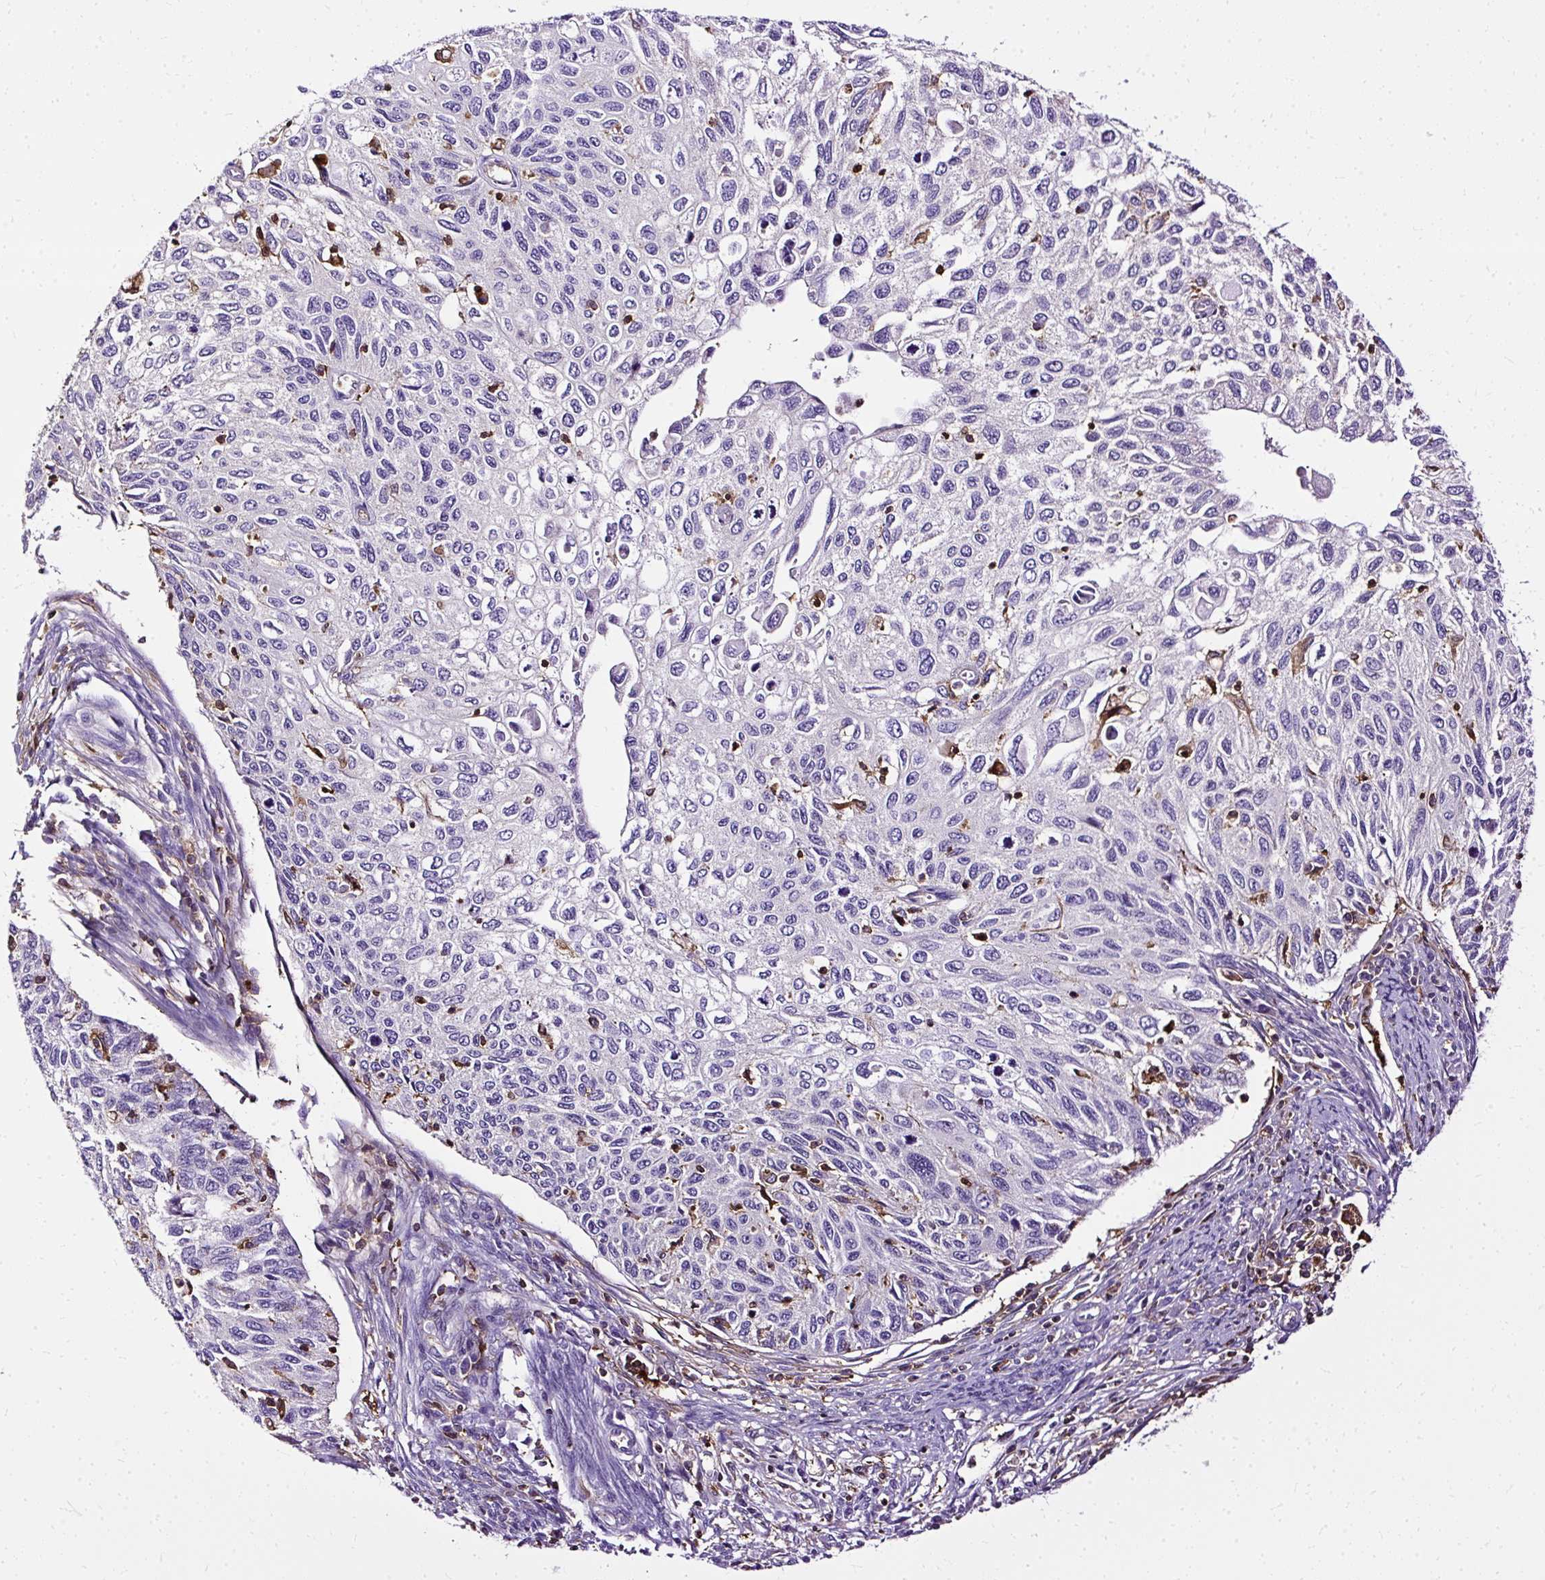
{"staining": {"intensity": "negative", "quantity": "none", "location": "none"}, "tissue": "cervical cancer", "cell_type": "Tumor cells", "image_type": "cancer", "snomed": [{"axis": "morphology", "description": "Squamous cell carcinoma, NOS"}, {"axis": "topography", "description": "Cervix"}], "caption": "Immunohistochemistry of squamous cell carcinoma (cervical) demonstrates no positivity in tumor cells.", "gene": "TWF2", "patient": {"sex": "female", "age": 70}}